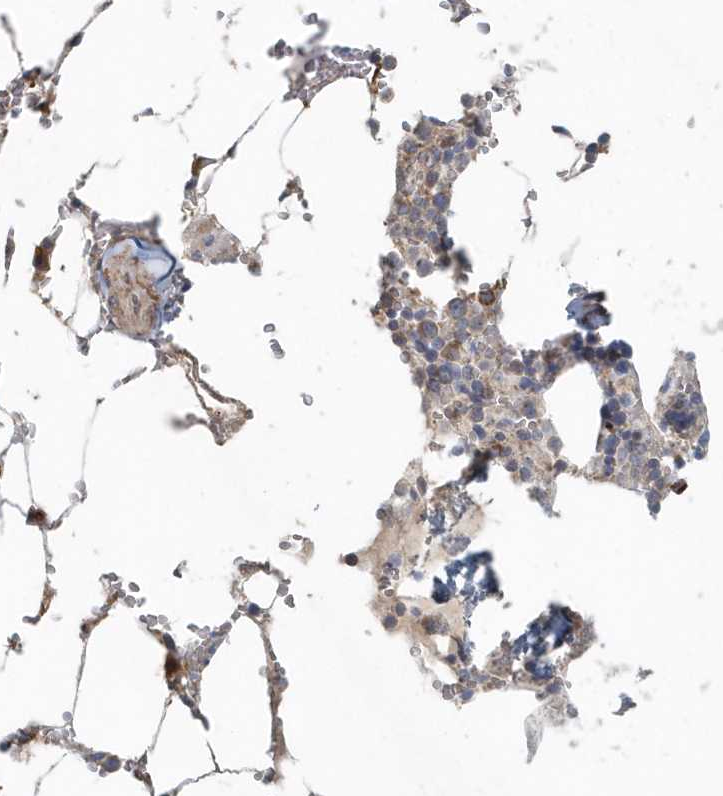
{"staining": {"intensity": "moderate", "quantity": "<25%", "location": "cytoplasmic/membranous"}, "tissue": "bone marrow", "cell_type": "Hematopoietic cells", "image_type": "normal", "snomed": [{"axis": "morphology", "description": "Normal tissue, NOS"}, {"axis": "topography", "description": "Bone marrow"}], "caption": "Immunohistochemical staining of normal bone marrow exhibits low levels of moderate cytoplasmic/membranous staining in about <25% of hematopoietic cells. The protein is shown in brown color, while the nuclei are stained blue.", "gene": "MMUT", "patient": {"sex": "male", "age": 70}}